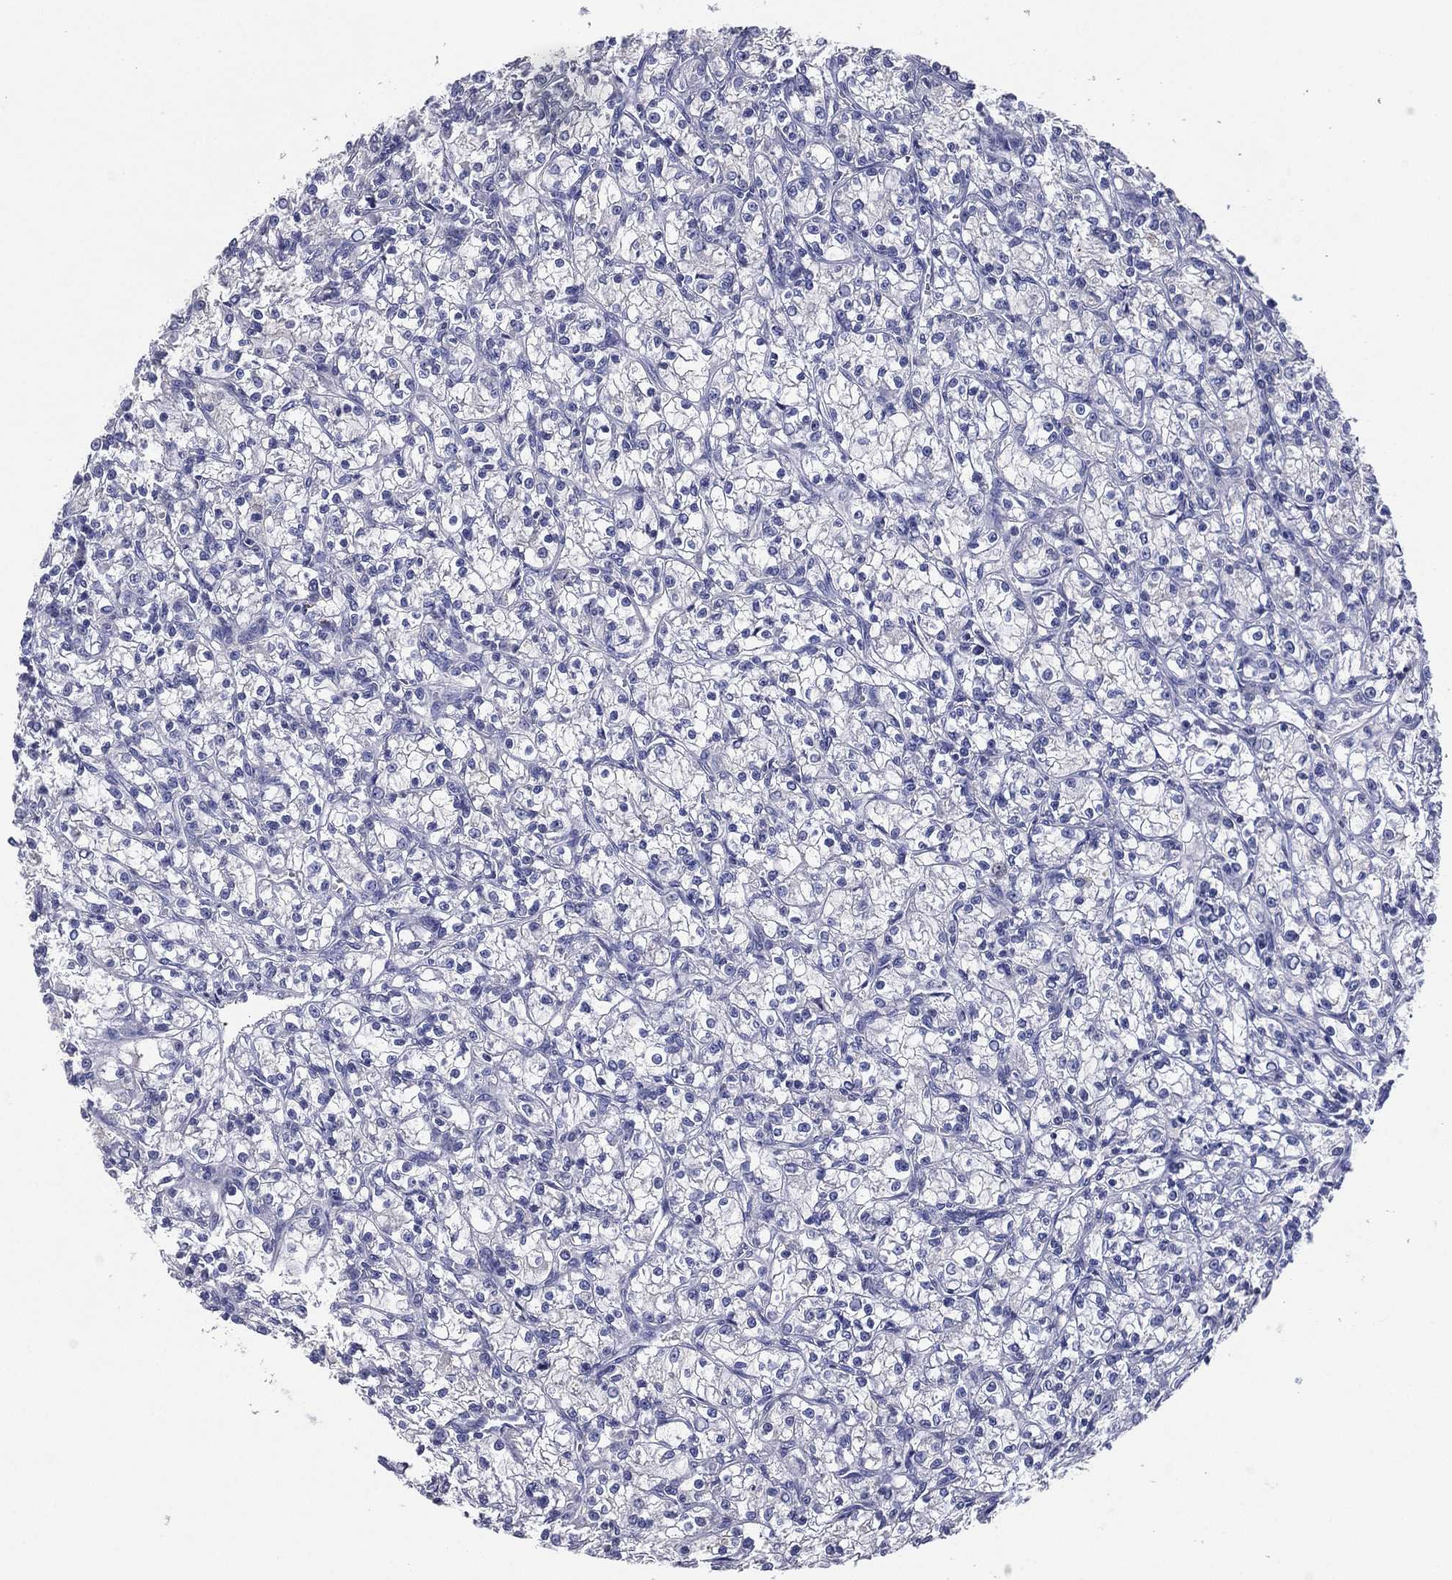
{"staining": {"intensity": "negative", "quantity": "none", "location": "none"}, "tissue": "renal cancer", "cell_type": "Tumor cells", "image_type": "cancer", "snomed": [{"axis": "morphology", "description": "Adenocarcinoma, NOS"}, {"axis": "topography", "description": "Kidney"}], "caption": "Human adenocarcinoma (renal) stained for a protein using IHC reveals no expression in tumor cells.", "gene": "TFAP2A", "patient": {"sex": "female", "age": 59}}